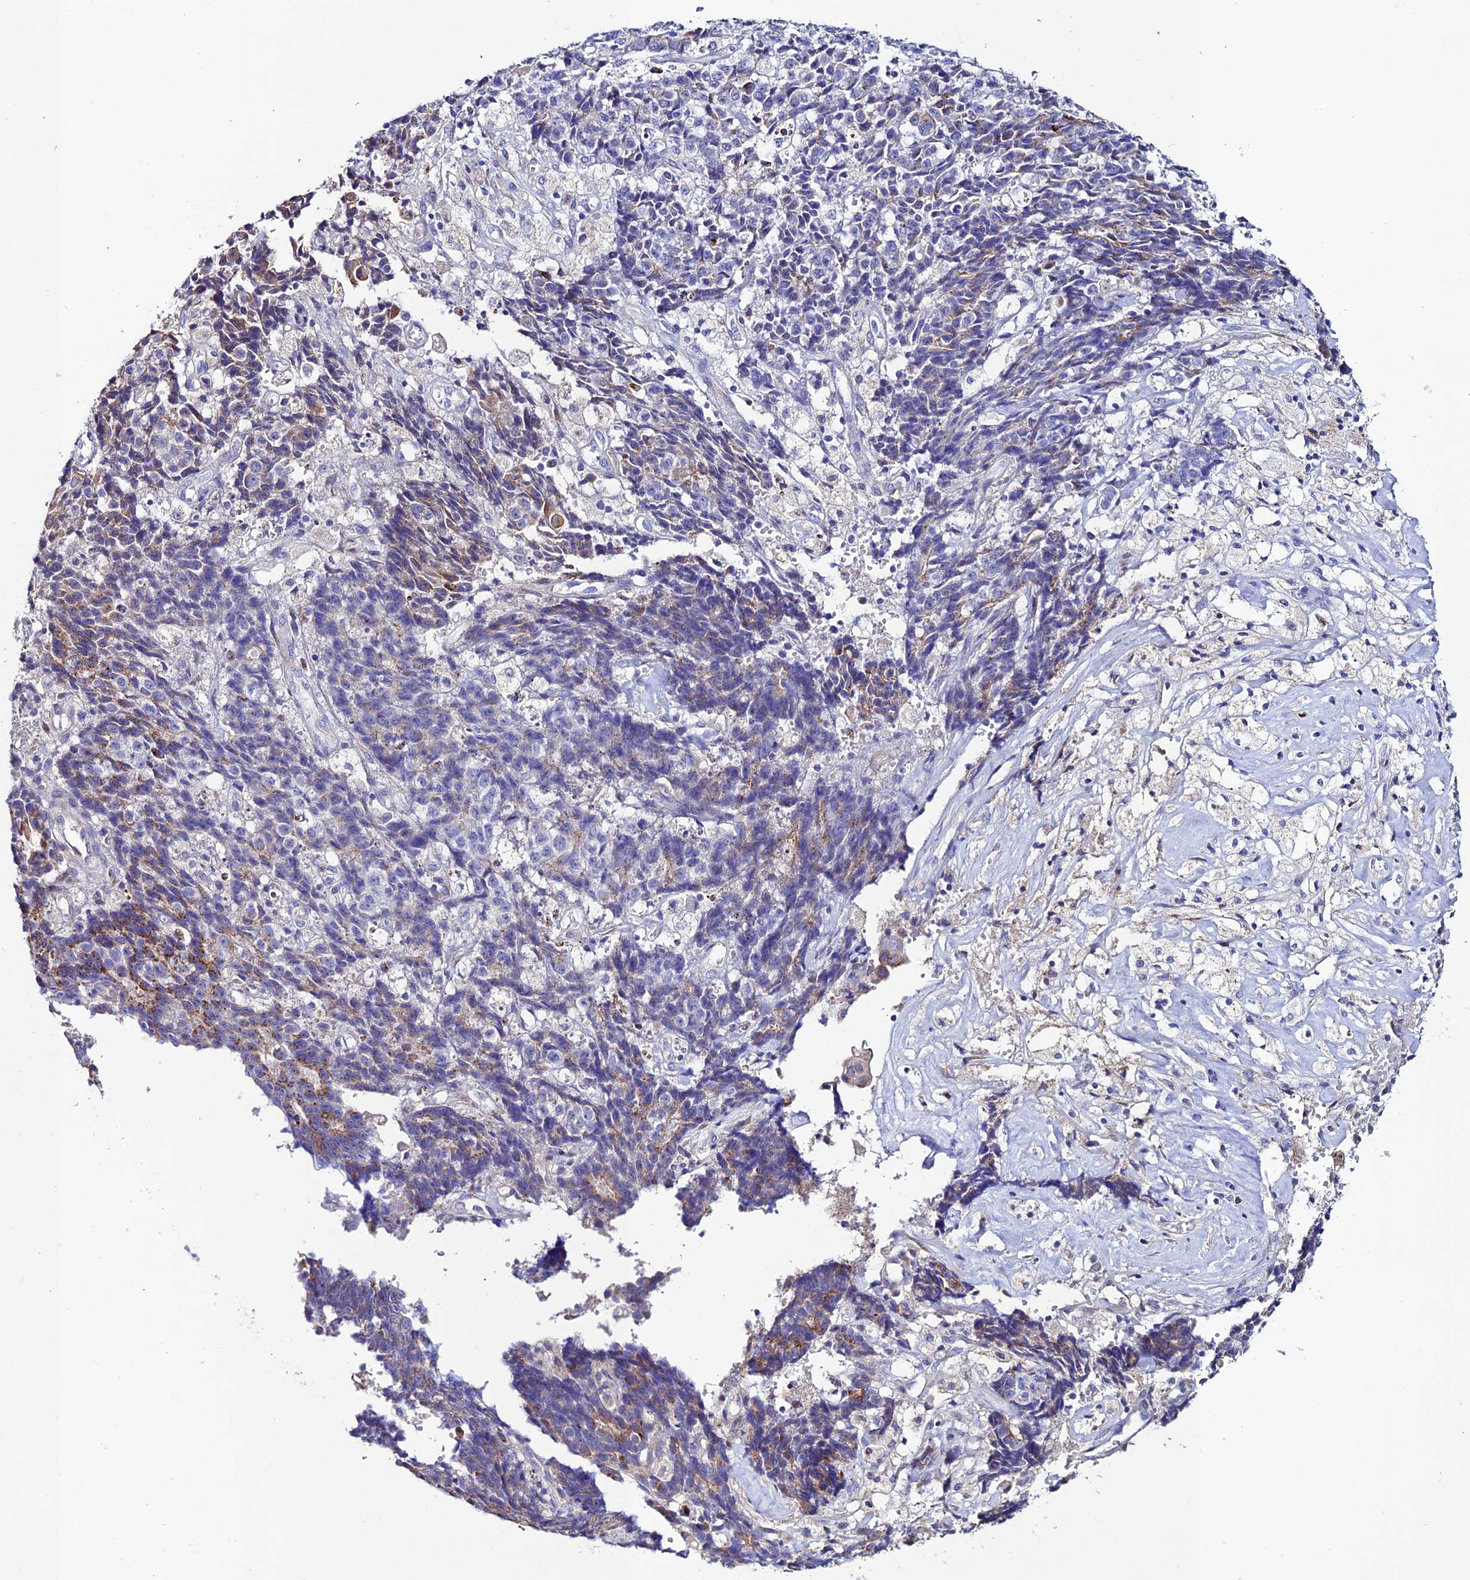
{"staining": {"intensity": "moderate", "quantity": "<25%", "location": "cytoplasmic/membranous"}, "tissue": "ovarian cancer", "cell_type": "Tumor cells", "image_type": "cancer", "snomed": [{"axis": "morphology", "description": "Carcinoma, endometroid"}, {"axis": "topography", "description": "Ovary"}], "caption": "This photomicrograph exhibits IHC staining of human ovarian endometroid carcinoma, with low moderate cytoplasmic/membranous staining in about <25% of tumor cells.", "gene": "OR51Q1", "patient": {"sex": "female", "age": 42}}